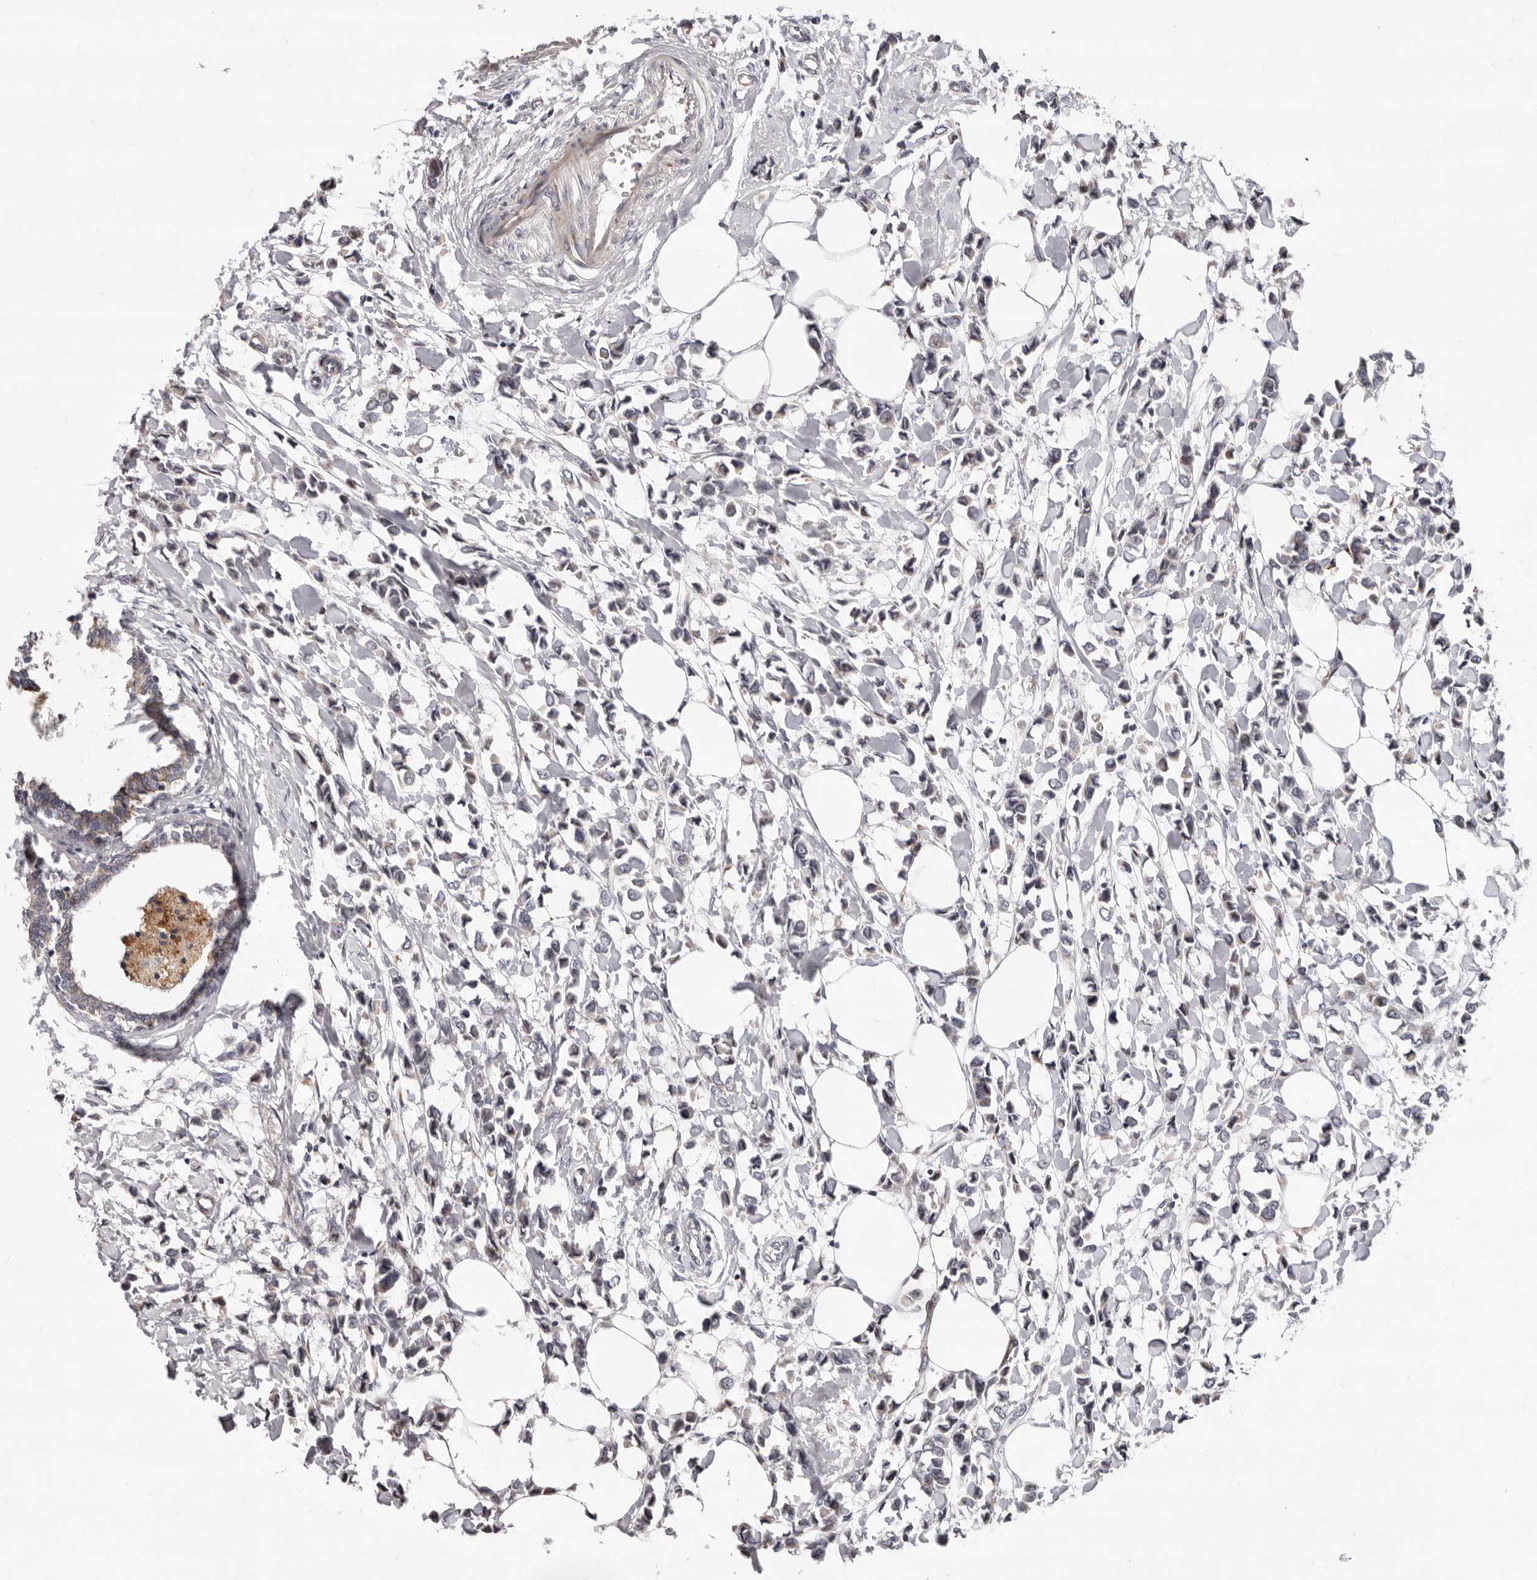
{"staining": {"intensity": "weak", "quantity": "<25%", "location": "cytoplasmic/membranous"}, "tissue": "breast cancer", "cell_type": "Tumor cells", "image_type": "cancer", "snomed": [{"axis": "morphology", "description": "Lobular carcinoma"}, {"axis": "topography", "description": "Breast"}], "caption": "Protein analysis of lobular carcinoma (breast) displays no significant staining in tumor cells.", "gene": "TOR3A", "patient": {"sex": "female", "age": 51}}